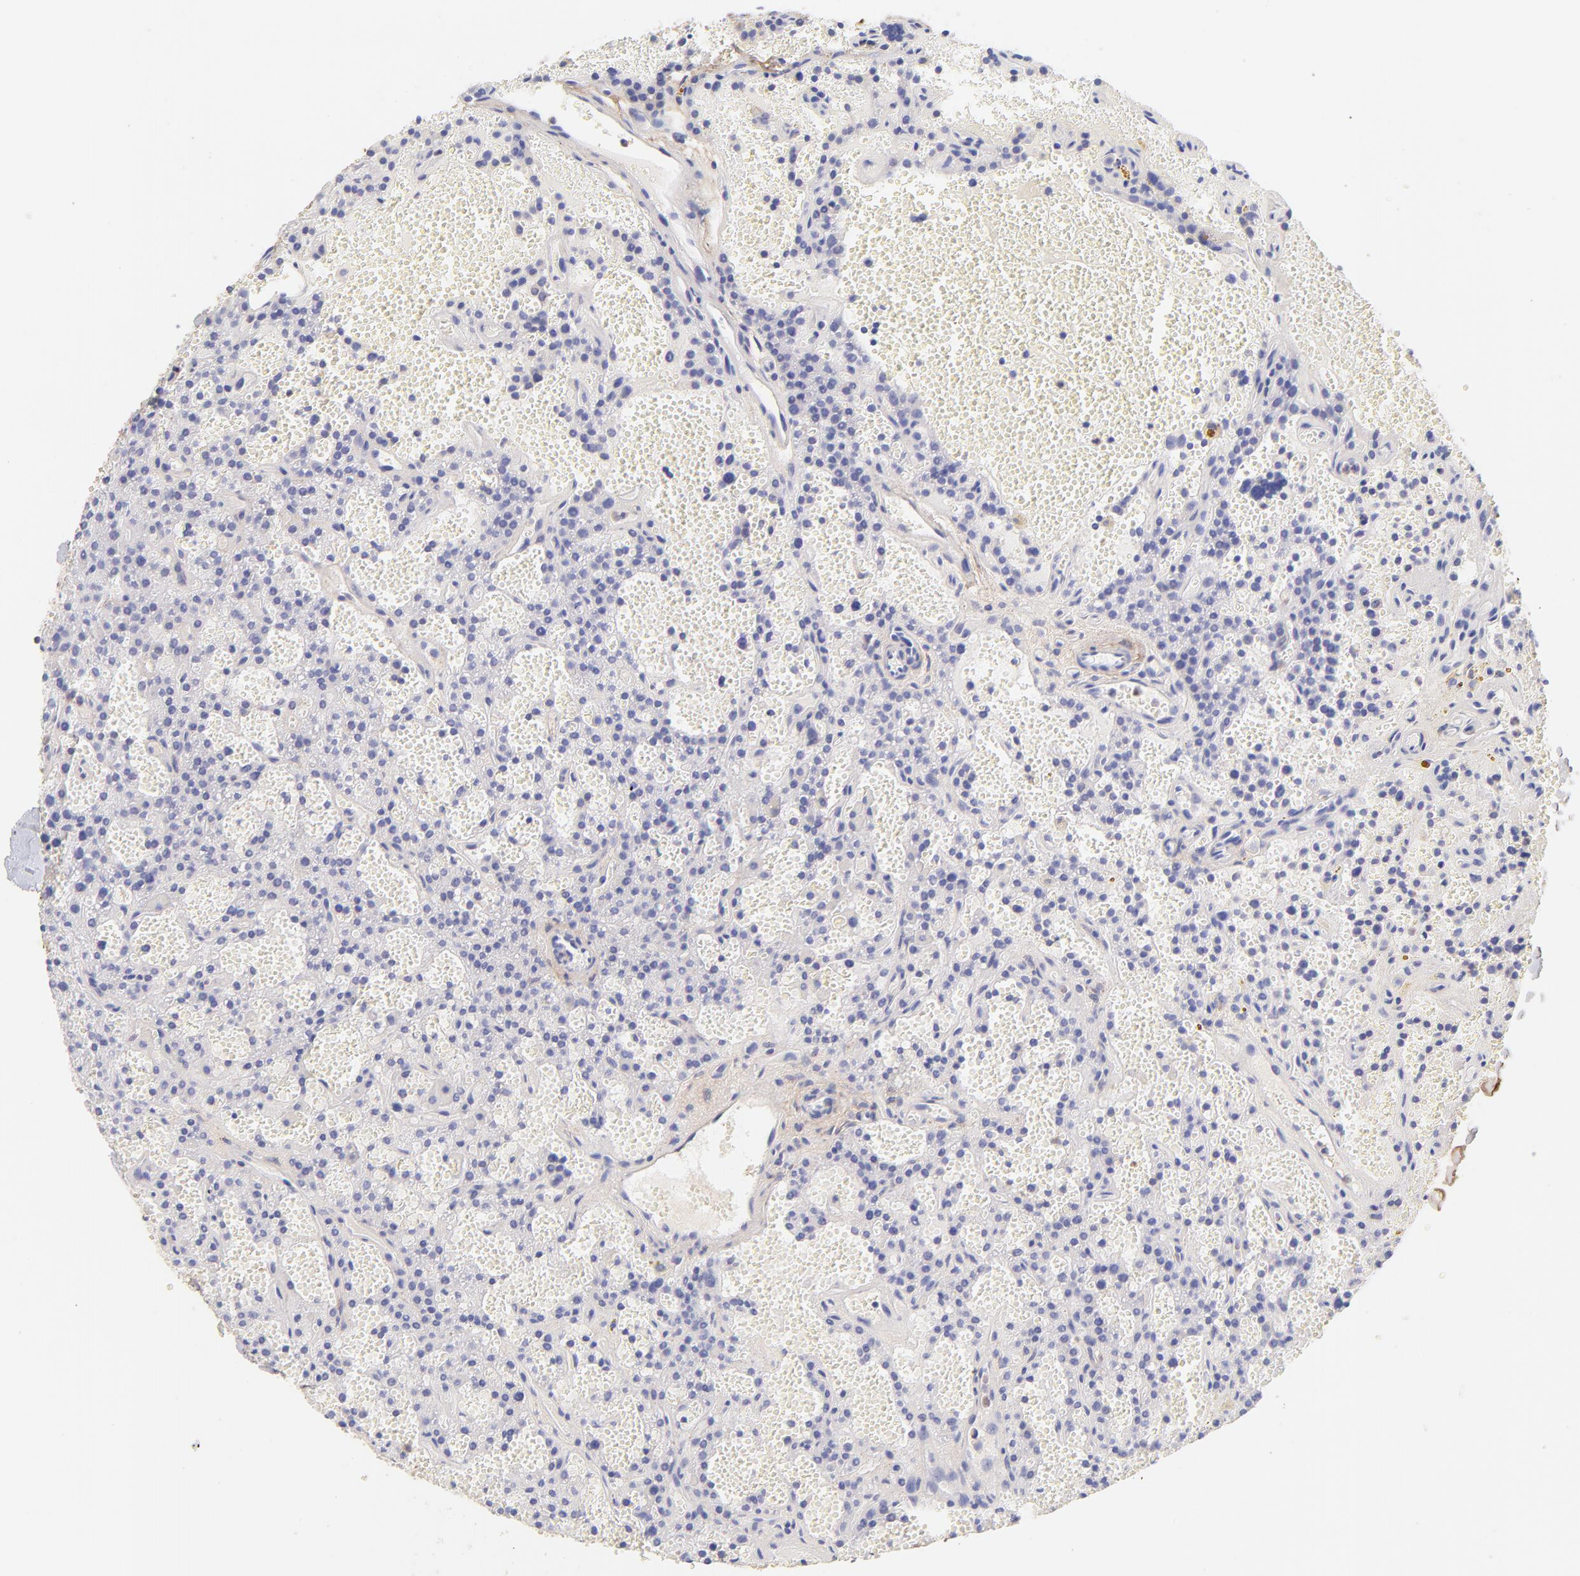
{"staining": {"intensity": "negative", "quantity": "none", "location": "none"}, "tissue": "parathyroid gland", "cell_type": "Glandular cells", "image_type": "normal", "snomed": [{"axis": "morphology", "description": "Normal tissue, NOS"}, {"axis": "topography", "description": "Parathyroid gland"}], "caption": "Immunohistochemistry (IHC) image of benign parathyroid gland stained for a protein (brown), which reveals no expression in glandular cells.", "gene": "BGN", "patient": {"sex": "male", "age": 25}}